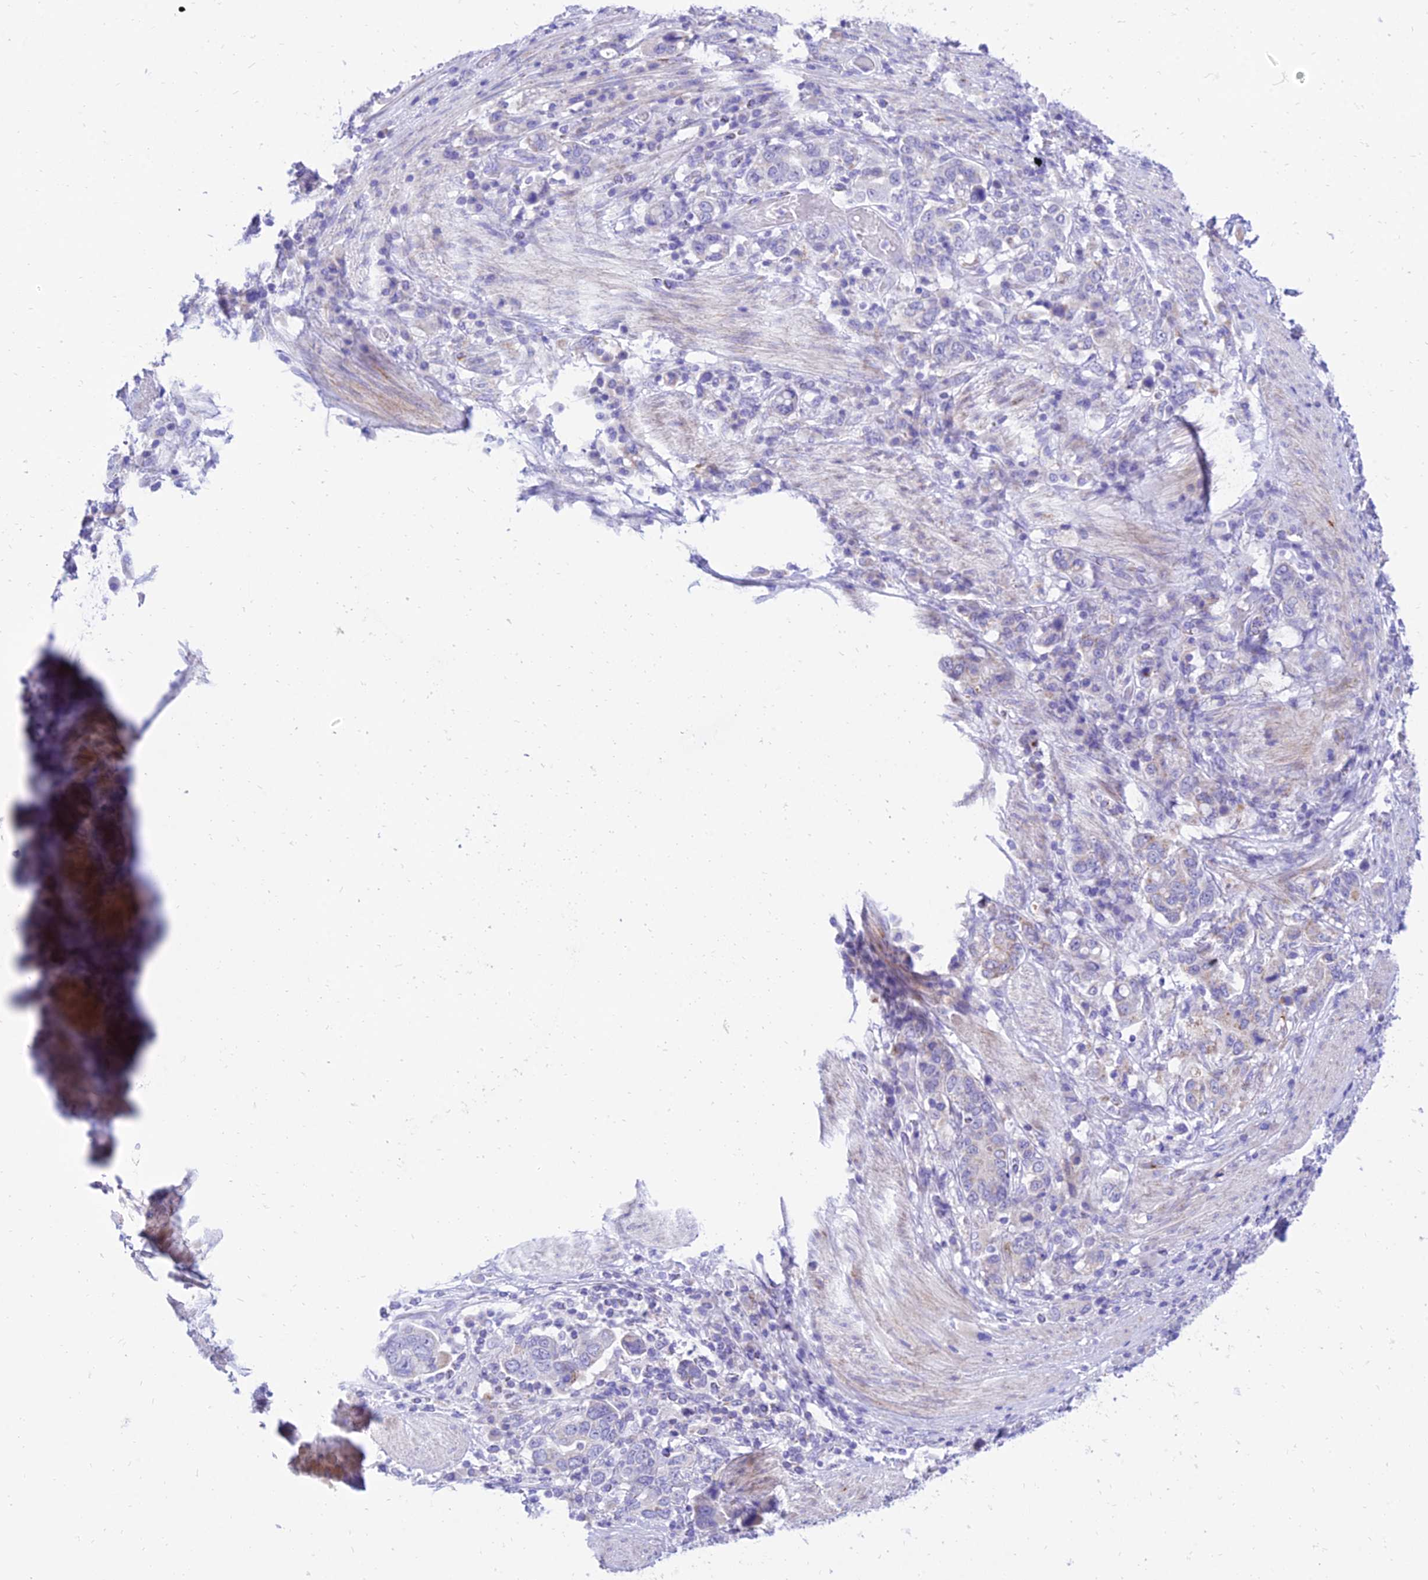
{"staining": {"intensity": "negative", "quantity": "none", "location": "none"}, "tissue": "stomach cancer", "cell_type": "Tumor cells", "image_type": "cancer", "snomed": [{"axis": "morphology", "description": "Adenocarcinoma, NOS"}, {"axis": "topography", "description": "Stomach, upper"}, {"axis": "topography", "description": "Stomach"}], "caption": "Tumor cells are negative for protein expression in human stomach adenocarcinoma. The staining was performed using DAB to visualize the protein expression in brown, while the nuclei were stained in blue with hematoxylin (Magnification: 20x).", "gene": "PKN3", "patient": {"sex": "male", "age": 62}}